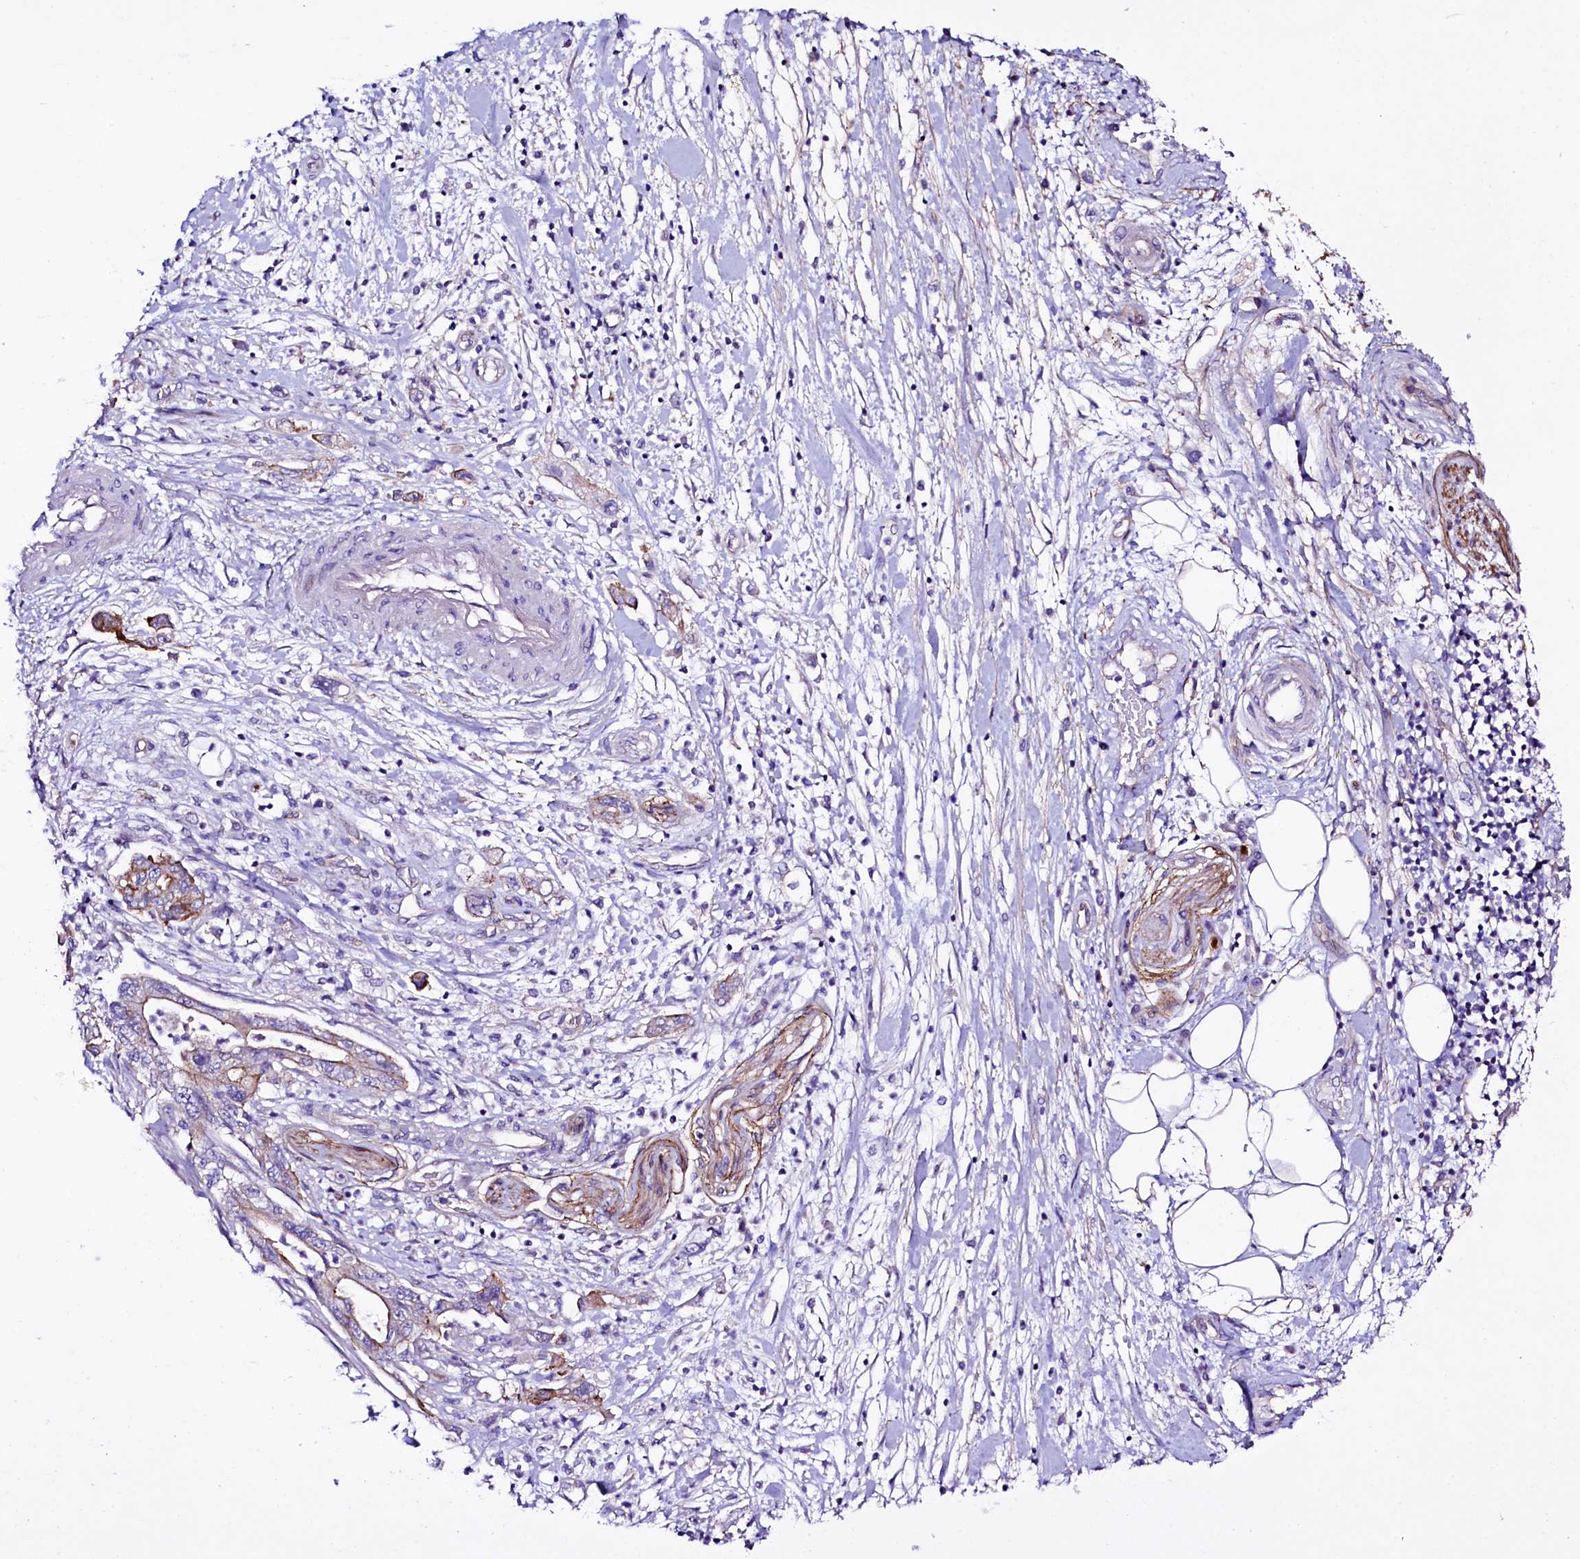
{"staining": {"intensity": "moderate", "quantity": "25%-75%", "location": "cytoplasmic/membranous"}, "tissue": "pancreatic cancer", "cell_type": "Tumor cells", "image_type": "cancer", "snomed": [{"axis": "morphology", "description": "Adenocarcinoma, NOS"}, {"axis": "topography", "description": "Pancreas"}], "caption": "Protein expression analysis of pancreatic cancer exhibits moderate cytoplasmic/membranous staining in approximately 25%-75% of tumor cells. The staining was performed using DAB (3,3'-diaminobenzidine), with brown indicating positive protein expression. Nuclei are stained blue with hematoxylin.", "gene": "SLF1", "patient": {"sex": "female", "age": 73}}